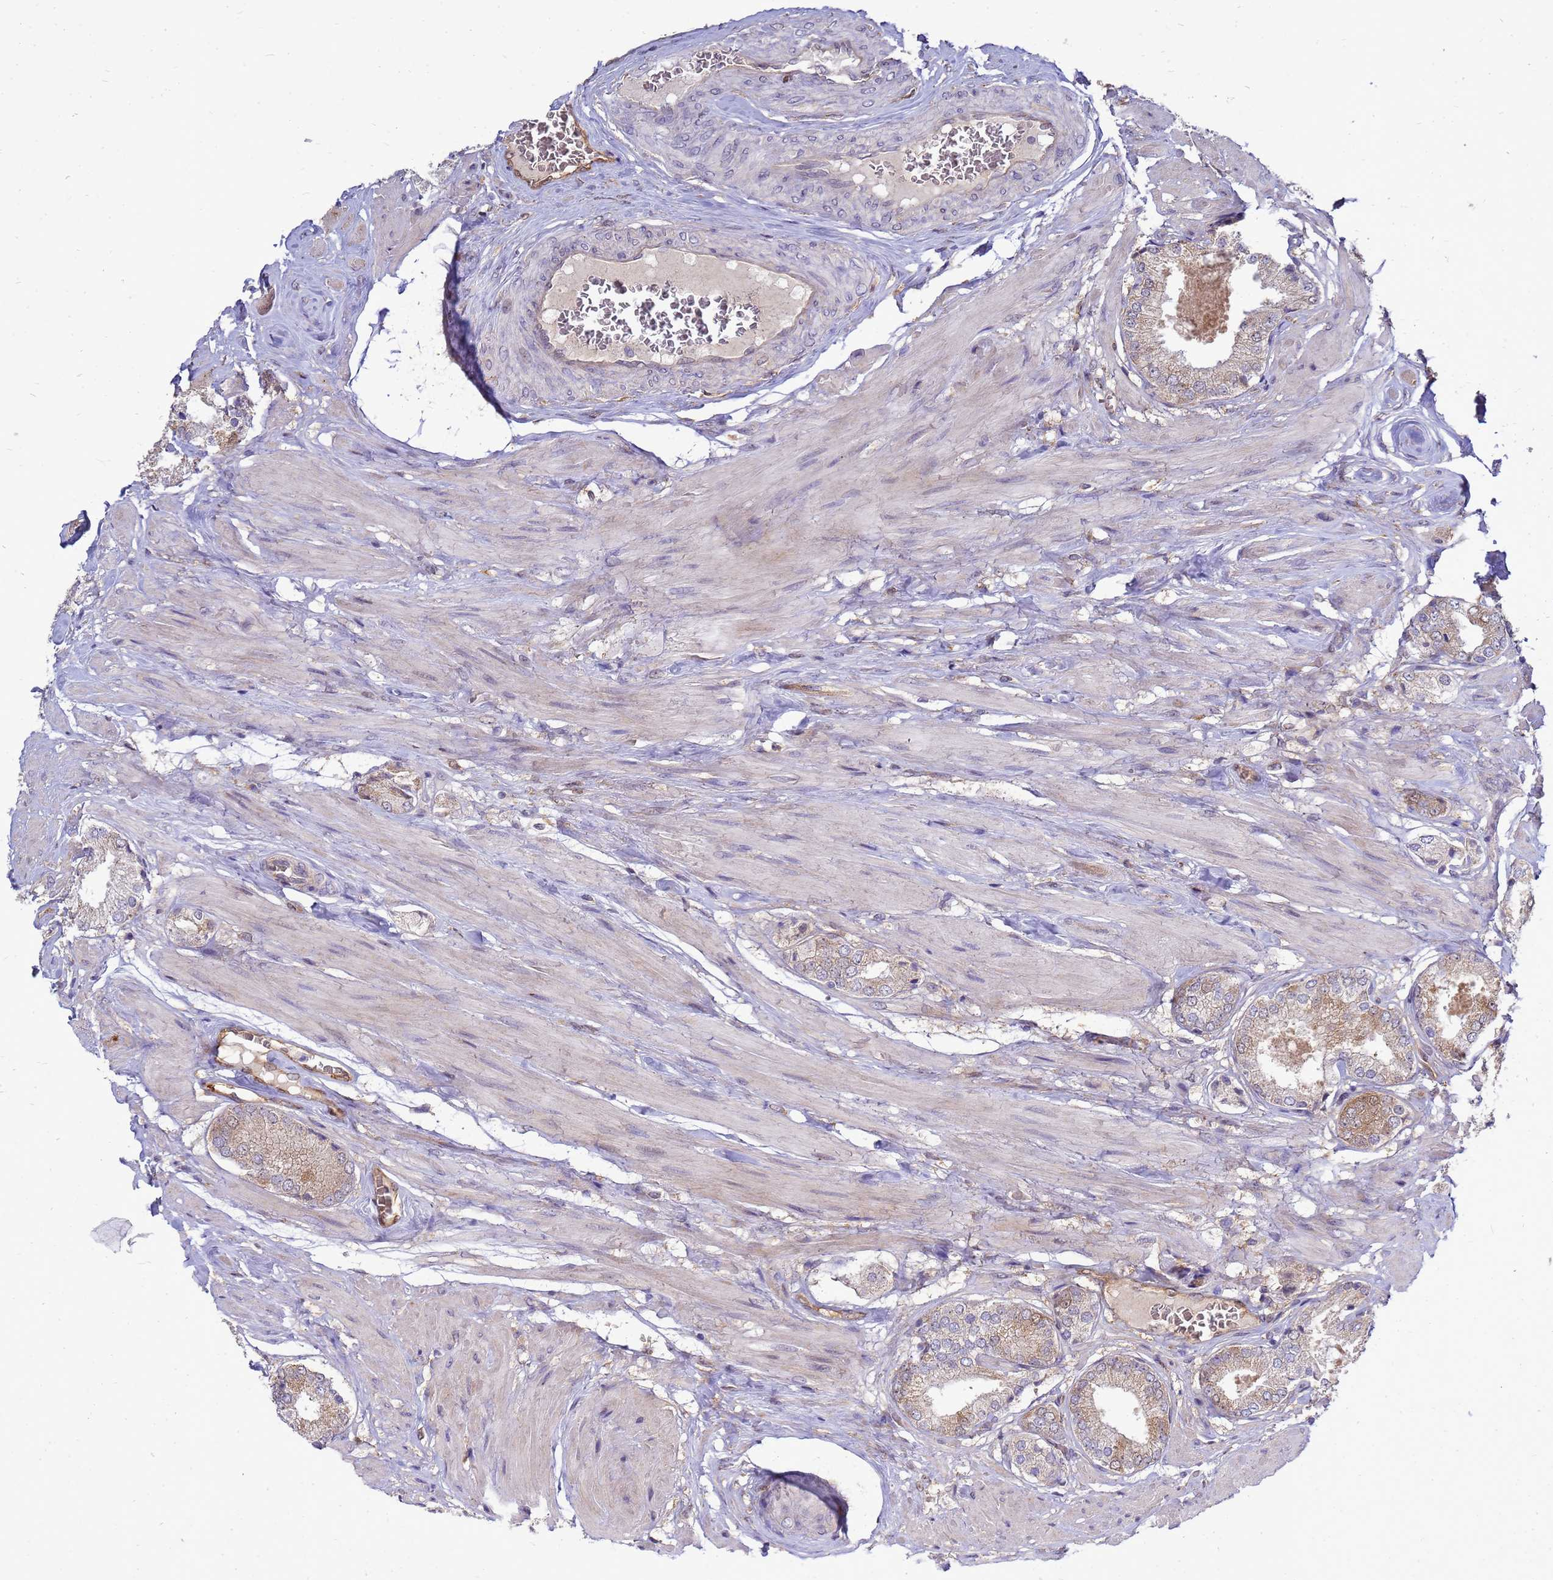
{"staining": {"intensity": "moderate", "quantity": "25%-75%", "location": "cytoplasmic/membranous"}, "tissue": "prostate cancer", "cell_type": "Tumor cells", "image_type": "cancer", "snomed": [{"axis": "morphology", "description": "Adenocarcinoma, High grade"}, {"axis": "topography", "description": "Prostate and seminal vesicle, NOS"}], "caption": "Immunohistochemistry staining of prostate cancer (adenocarcinoma (high-grade)), which exhibits medium levels of moderate cytoplasmic/membranous staining in about 25%-75% of tumor cells indicating moderate cytoplasmic/membranous protein expression. The staining was performed using DAB (3,3'-diaminobenzidine) (brown) for protein detection and nuclei were counterstained in hematoxylin (blue).", "gene": "EIF4EBP3", "patient": {"sex": "male", "age": 64}}